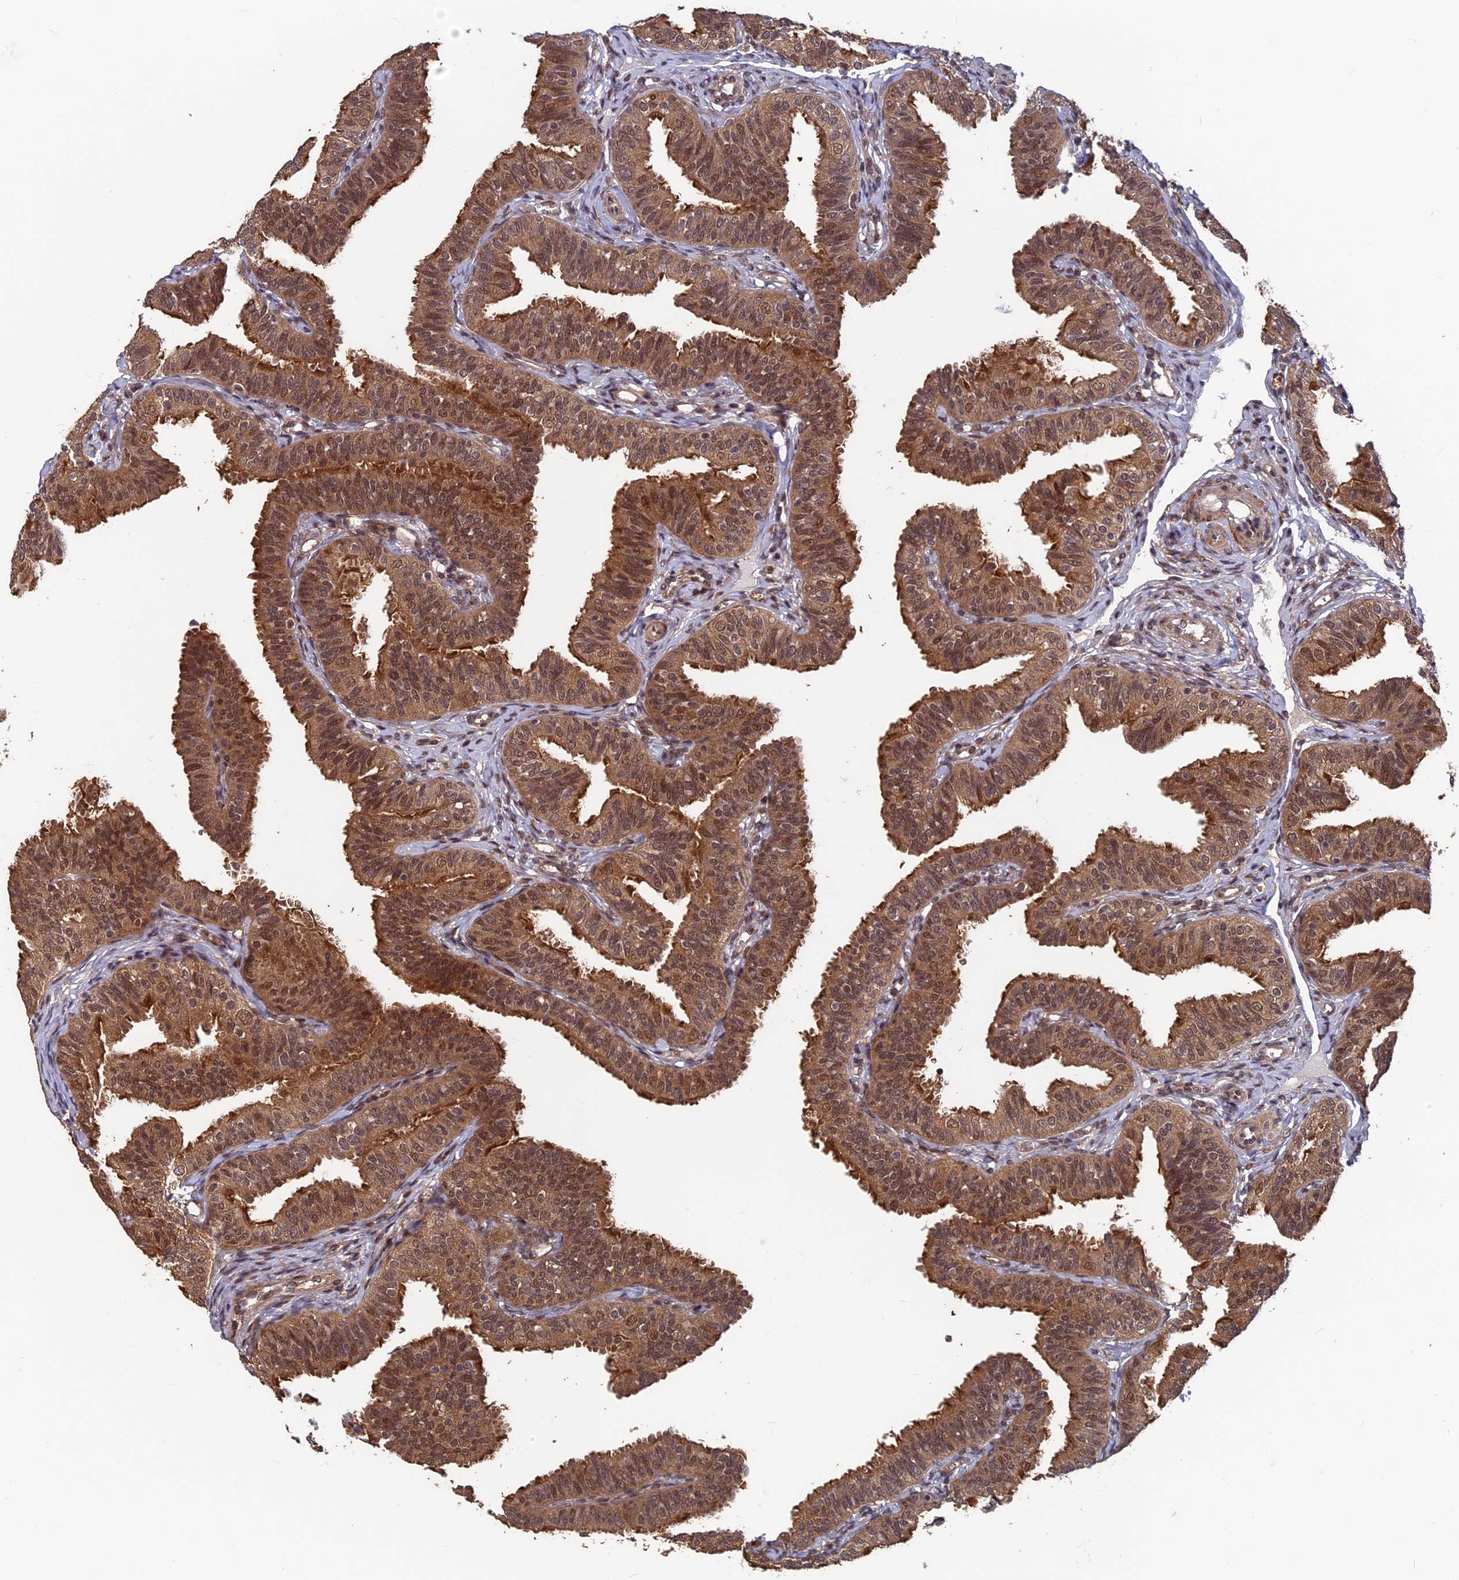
{"staining": {"intensity": "strong", "quantity": ">75%", "location": "cytoplasmic/membranous,nuclear"}, "tissue": "fallopian tube", "cell_type": "Glandular cells", "image_type": "normal", "snomed": [{"axis": "morphology", "description": "Normal tissue, NOS"}, {"axis": "topography", "description": "Fallopian tube"}], "caption": "Human fallopian tube stained with a brown dye displays strong cytoplasmic/membranous,nuclear positive positivity in about >75% of glandular cells.", "gene": "FAM53C", "patient": {"sex": "female", "age": 35}}